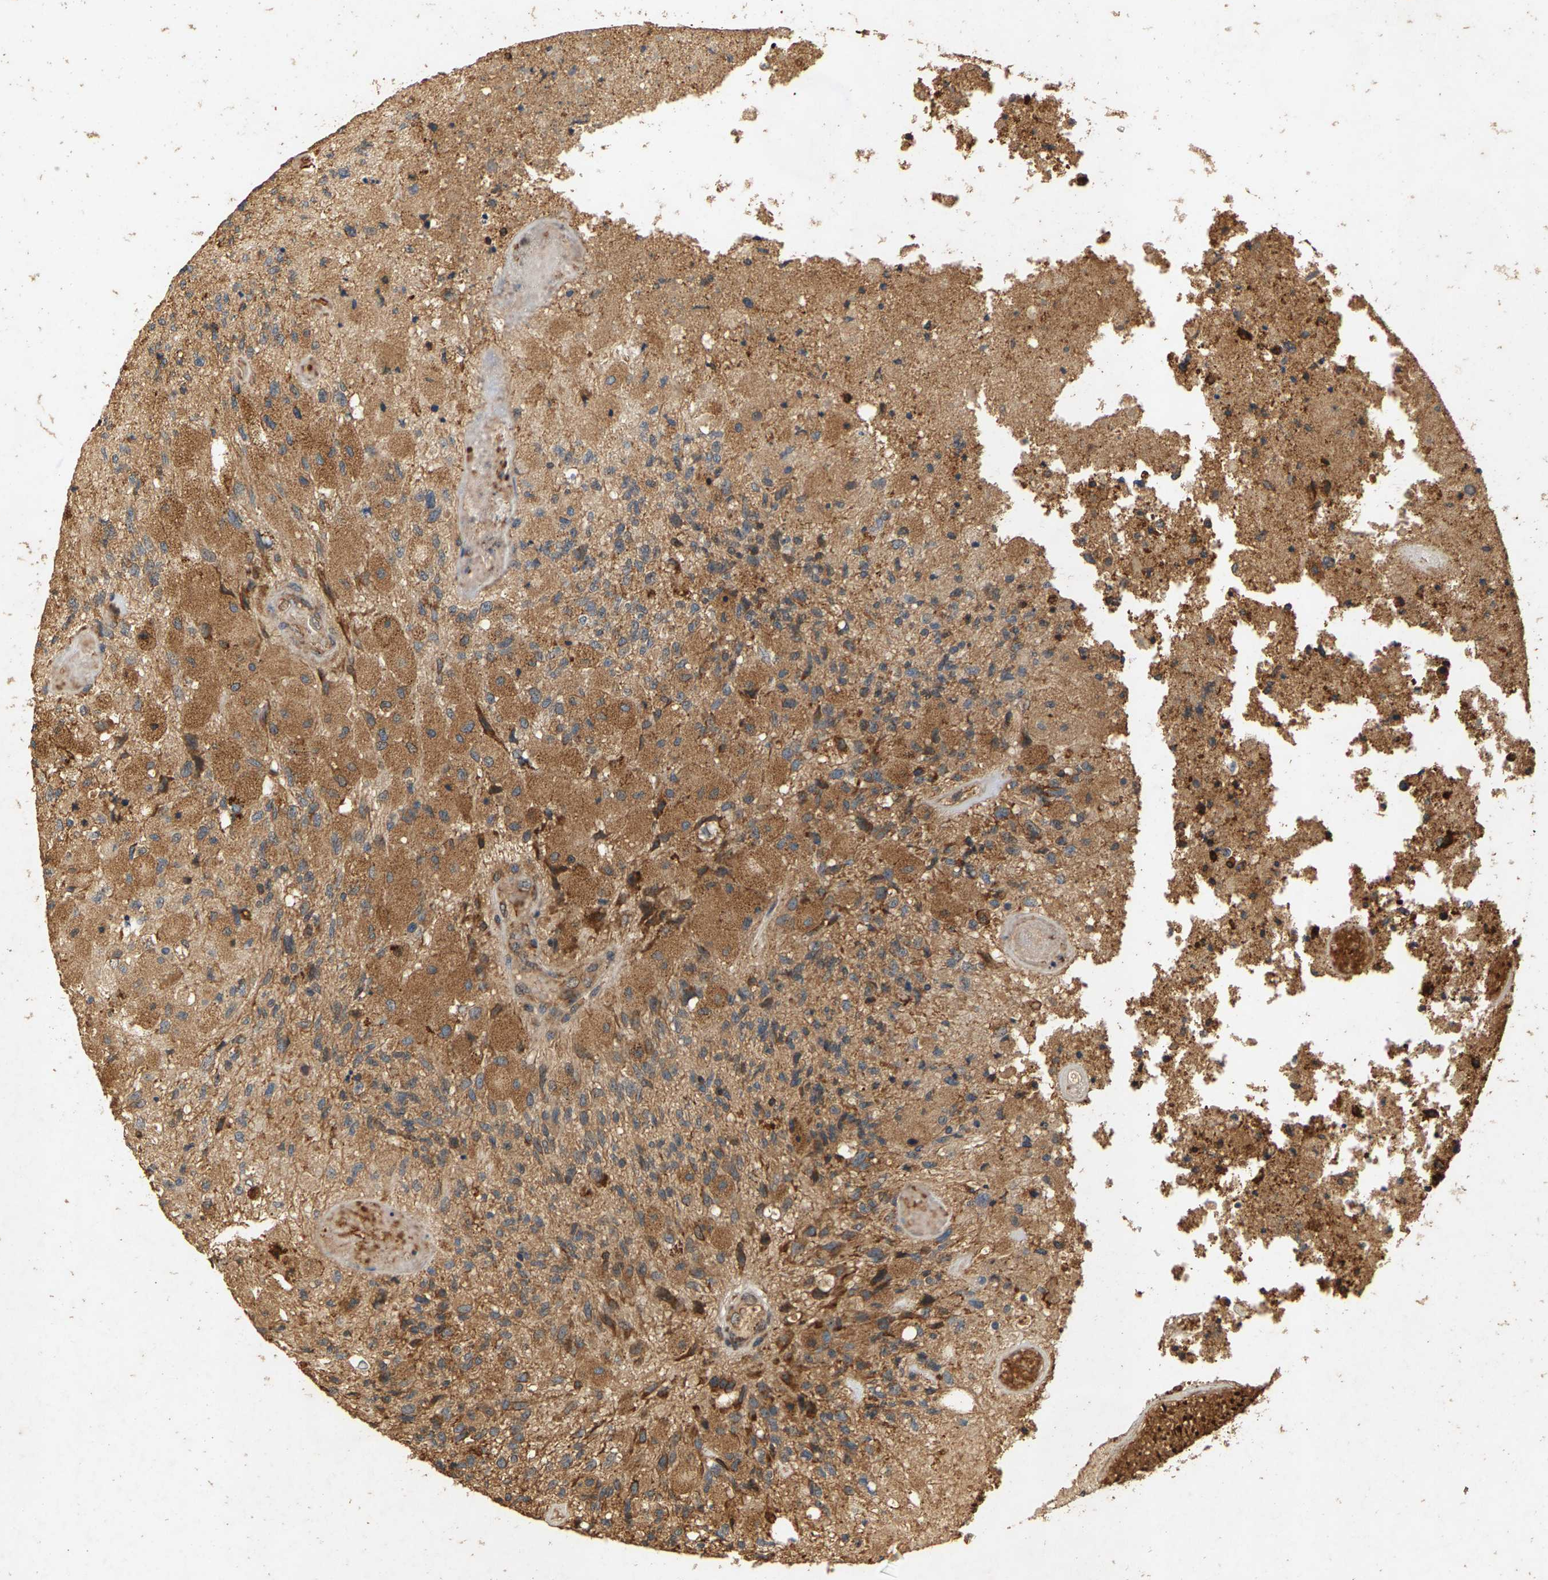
{"staining": {"intensity": "moderate", "quantity": ">75%", "location": "cytoplasmic/membranous"}, "tissue": "glioma", "cell_type": "Tumor cells", "image_type": "cancer", "snomed": [{"axis": "morphology", "description": "Normal tissue, NOS"}, {"axis": "morphology", "description": "Glioma, malignant, High grade"}, {"axis": "topography", "description": "Cerebral cortex"}], "caption": "A brown stain labels moderate cytoplasmic/membranous staining of a protein in human malignant glioma (high-grade) tumor cells. (DAB (3,3'-diaminobenzidine) IHC with brightfield microscopy, high magnification).", "gene": "CIDEC", "patient": {"sex": "male", "age": 77}}